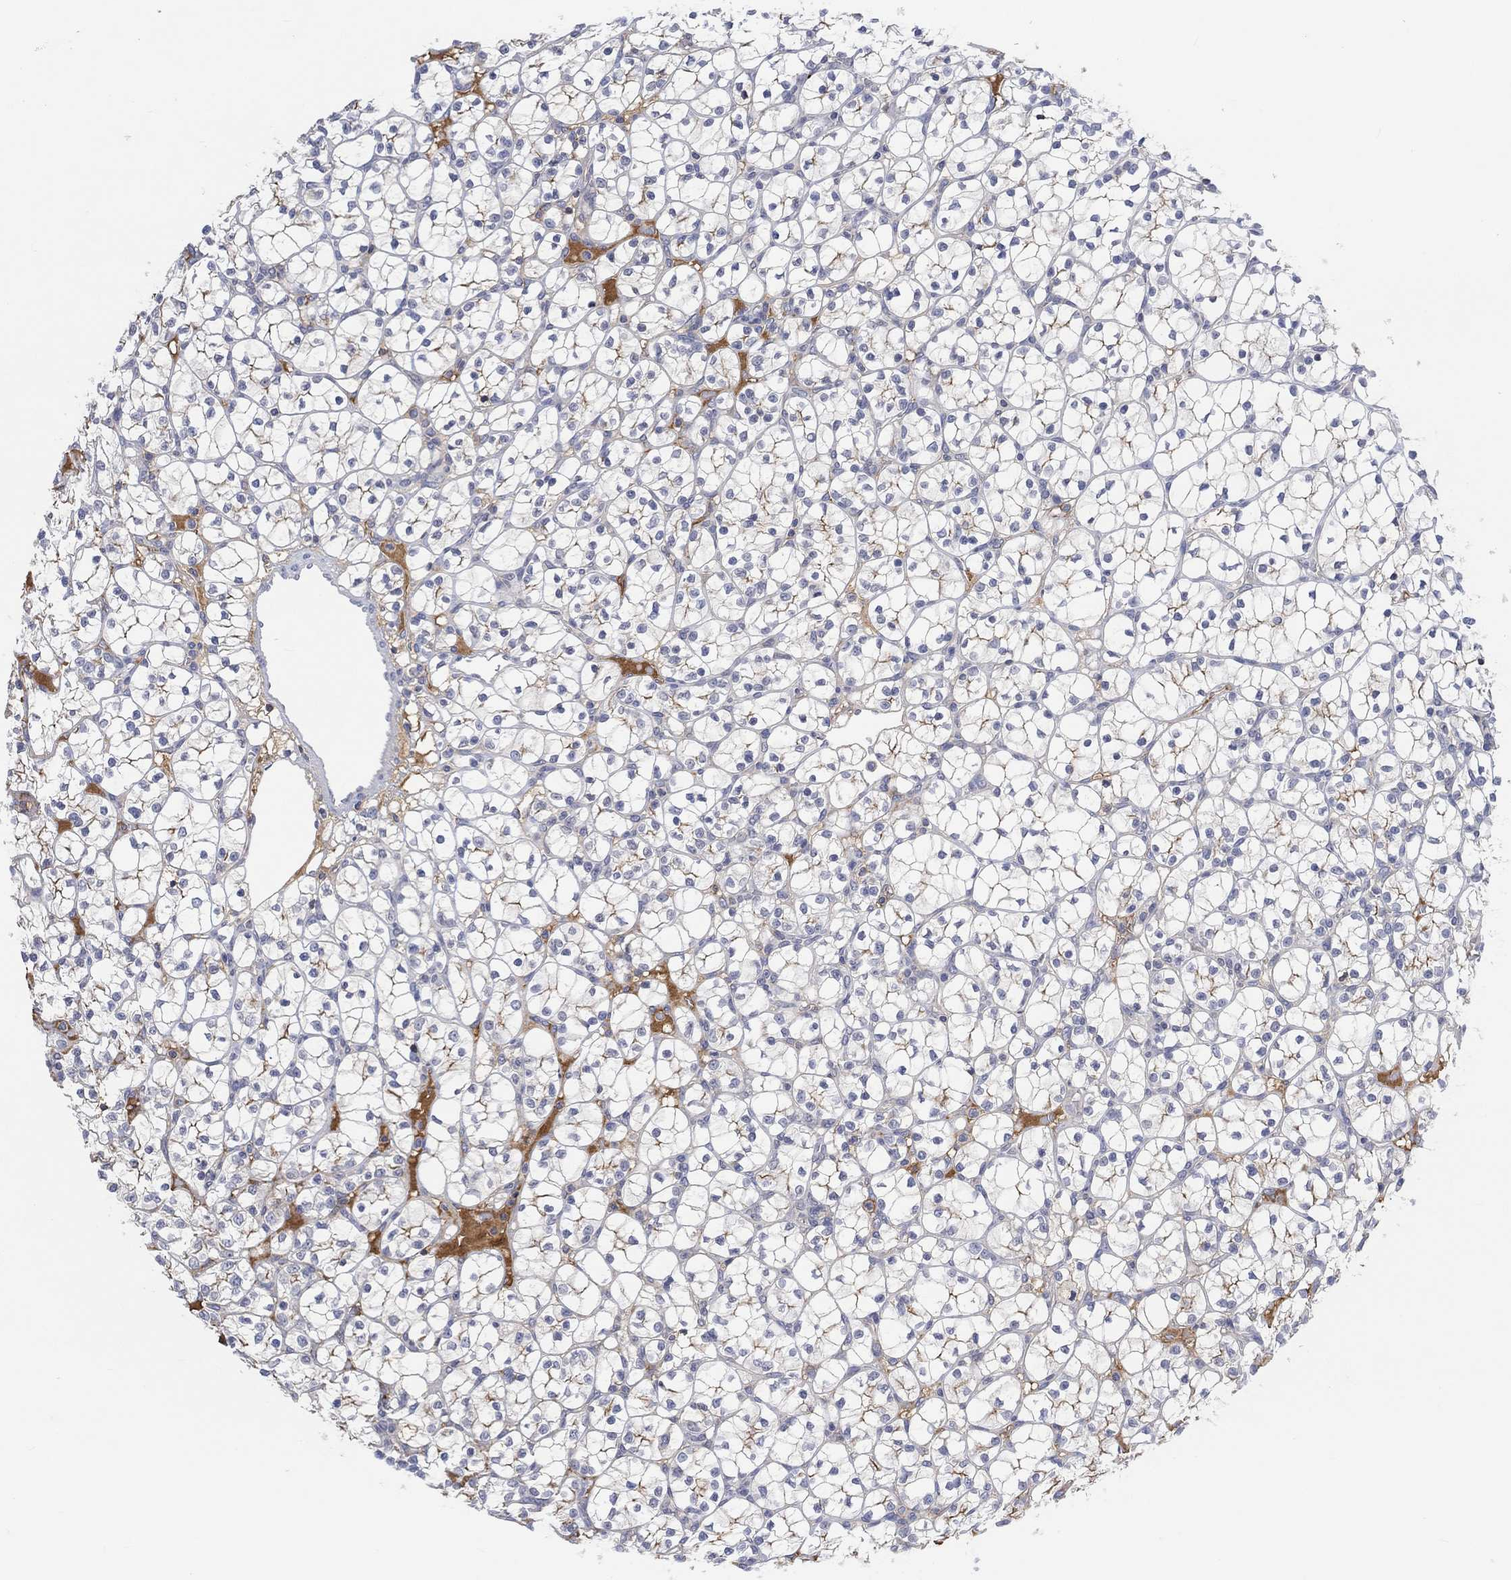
{"staining": {"intensity": "negative", "quantity": "none", "location": "none"}, "tissue": "renal cancer", "cell_type": "Tumor cells", "image_type": "cancer", "snomed": [{"axis": "morphology", "description": "Adenocarcinoma, NOS"}, {"axis": "topography", "description": "Kidney"}], "caption": "Immunohistochemical staining of renal cancer (adenocarcinoma) shows no significant positivity in tumor cells.", "gene": "MSTN", "patient": {"sex": "female", "age": 89}}